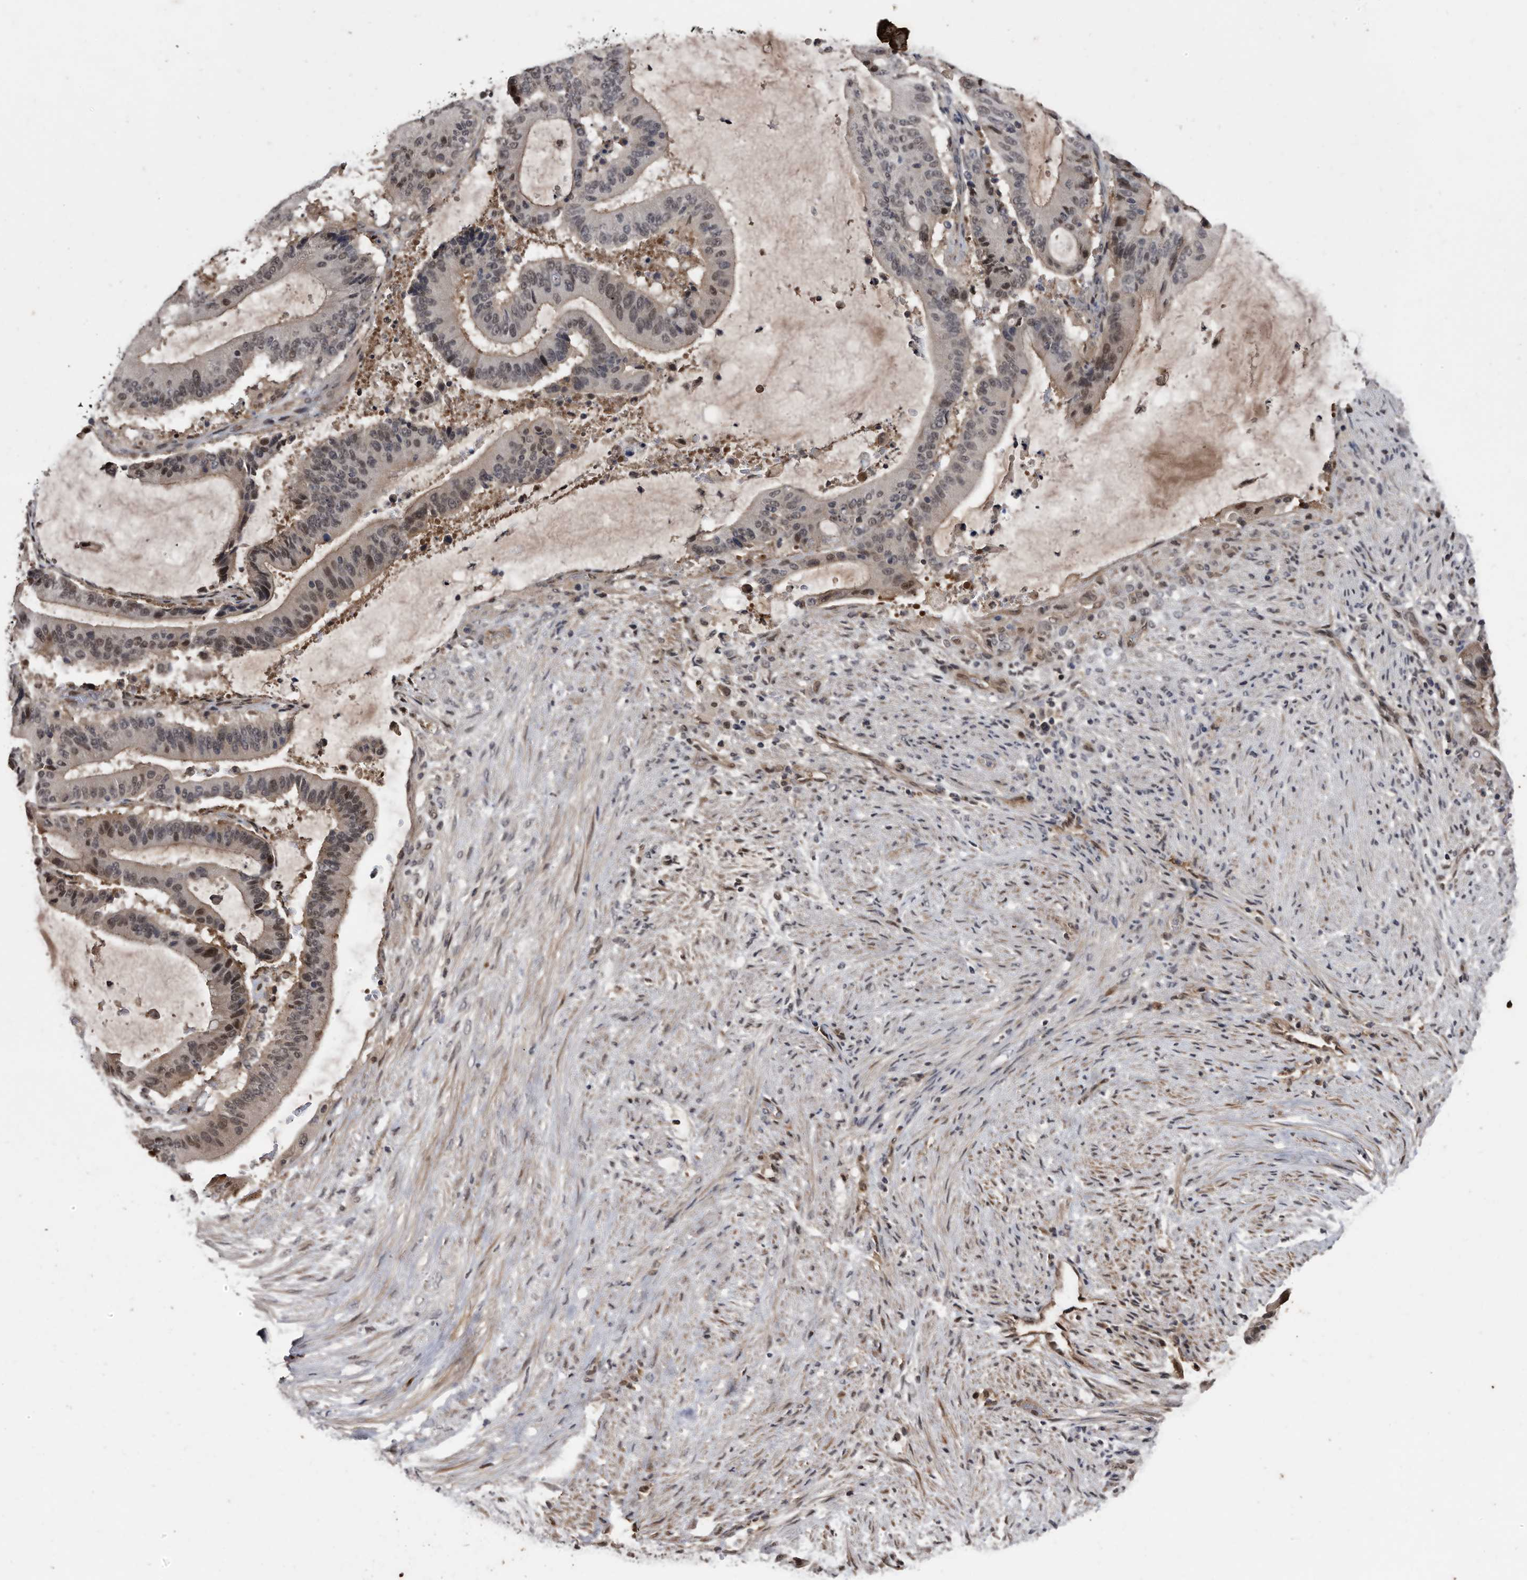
{"staining": {"intensity": "moderate", "quantity": "25%-75%", "location": "nuclear"}, "tissue": "liver cancer", "cell_type": "Tumor cells", "image_type": "cancer", "snomed": [{"axis": "morphology", "description": "Normal tissue, NOS"}, {"axis": "morphology", "description": "Cholangiocarcinoma"}, {"axis": "topography", "description": "Liver"}, {"axis": "topography", "description": "Peripheral nerve tissue"}], "caption": "Human liver cholangiocarcinoma stained with a protein marker displays moderate staining in tumor cells.", "gene": "RAD23B", "patient": {"sex": "female", "age": 73}}